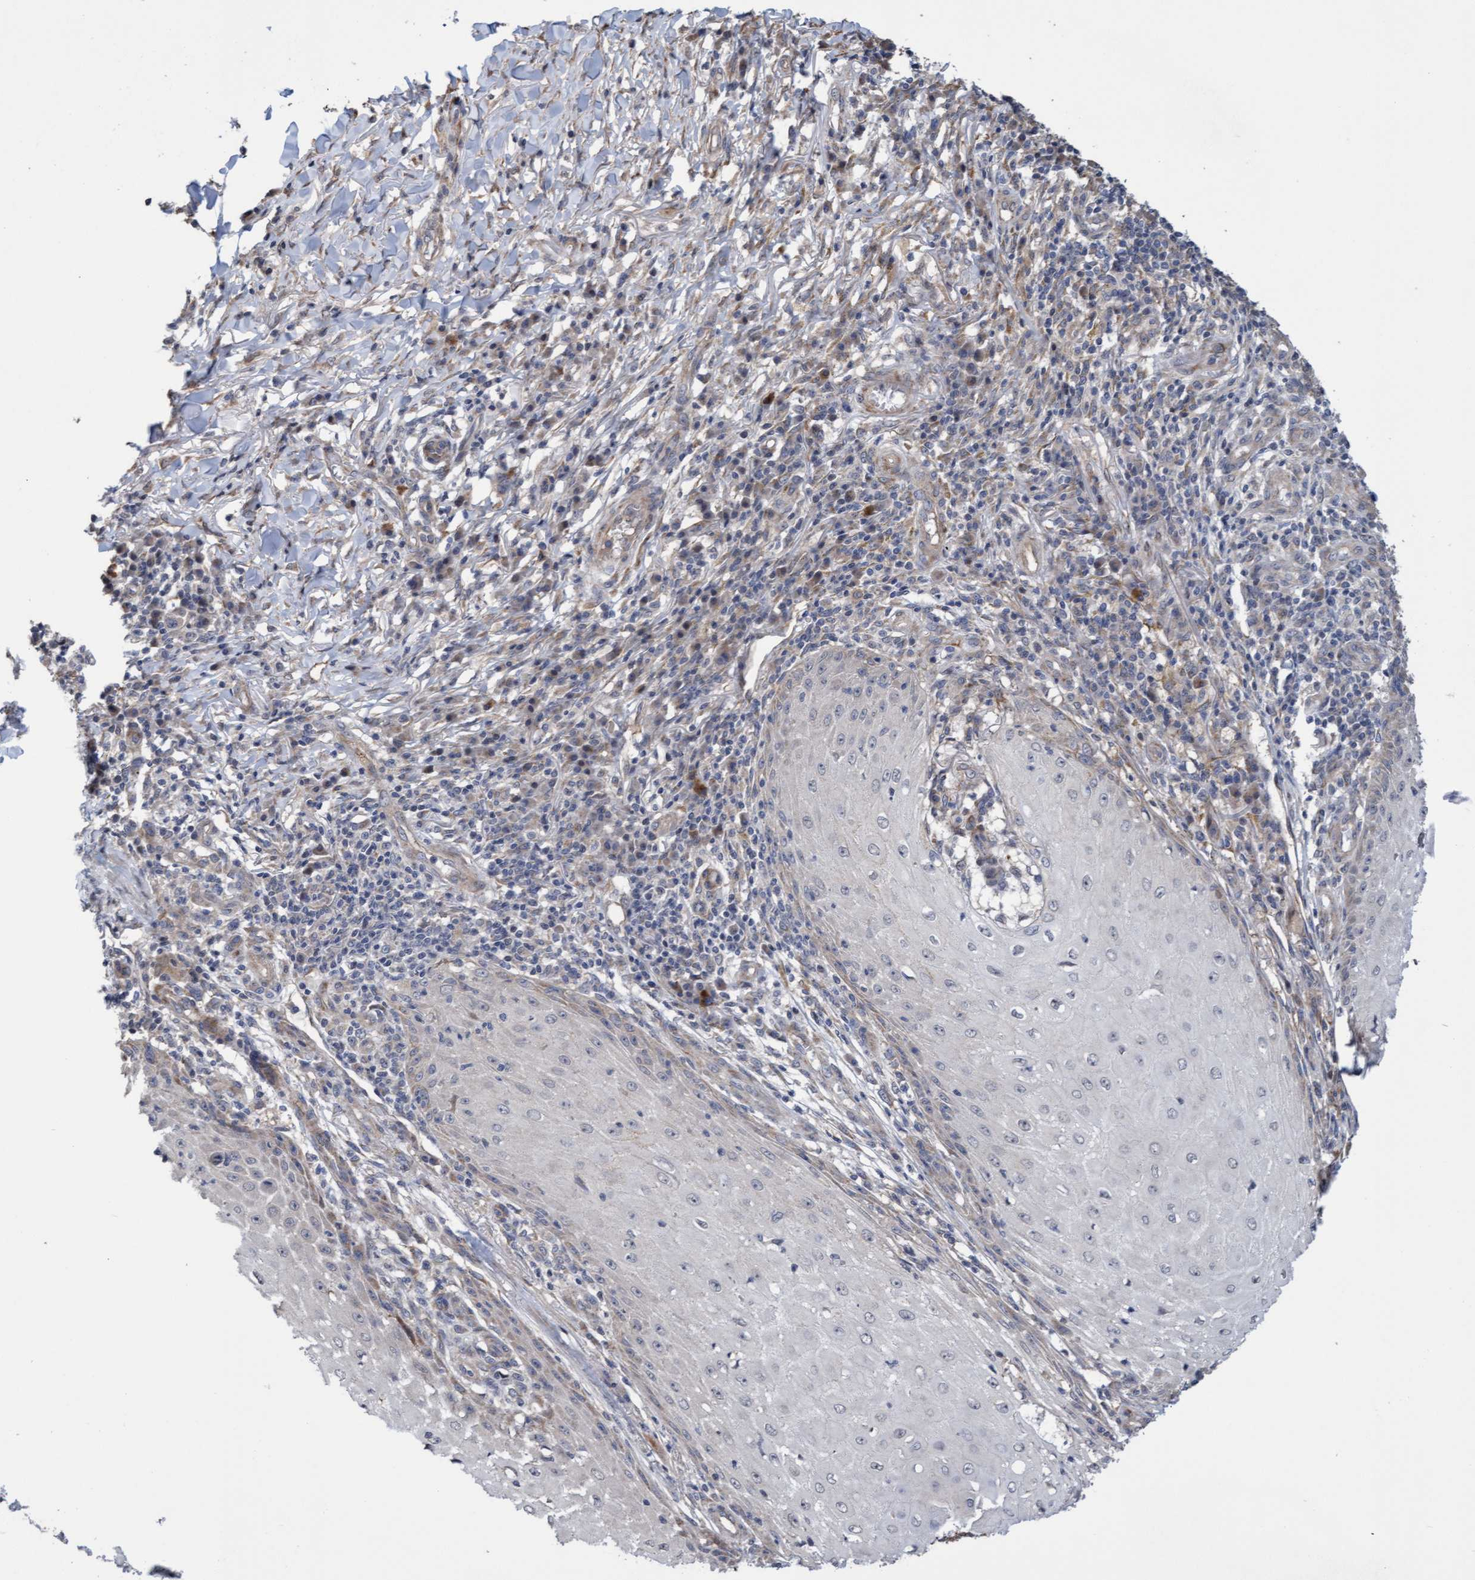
{"staining": {"intensity": "negative", "quantity": "none", "location": "none"}, "tissue": "skin cancer", "cell_type": "Tumor cells", "image_type": "cancer", "snomed": [{"axis": "morphology", "description": "Squamous cell carcinoma, NOS"}, {"axis": "topography", "description": "Skin"}], "caption": "Protein analysis of skin cancer (squamous cell carcinoma) demonstrates no significant staining in tumor cells.", "gene": "ITFG1", "patient": {"sex": "female", "age": 73}}